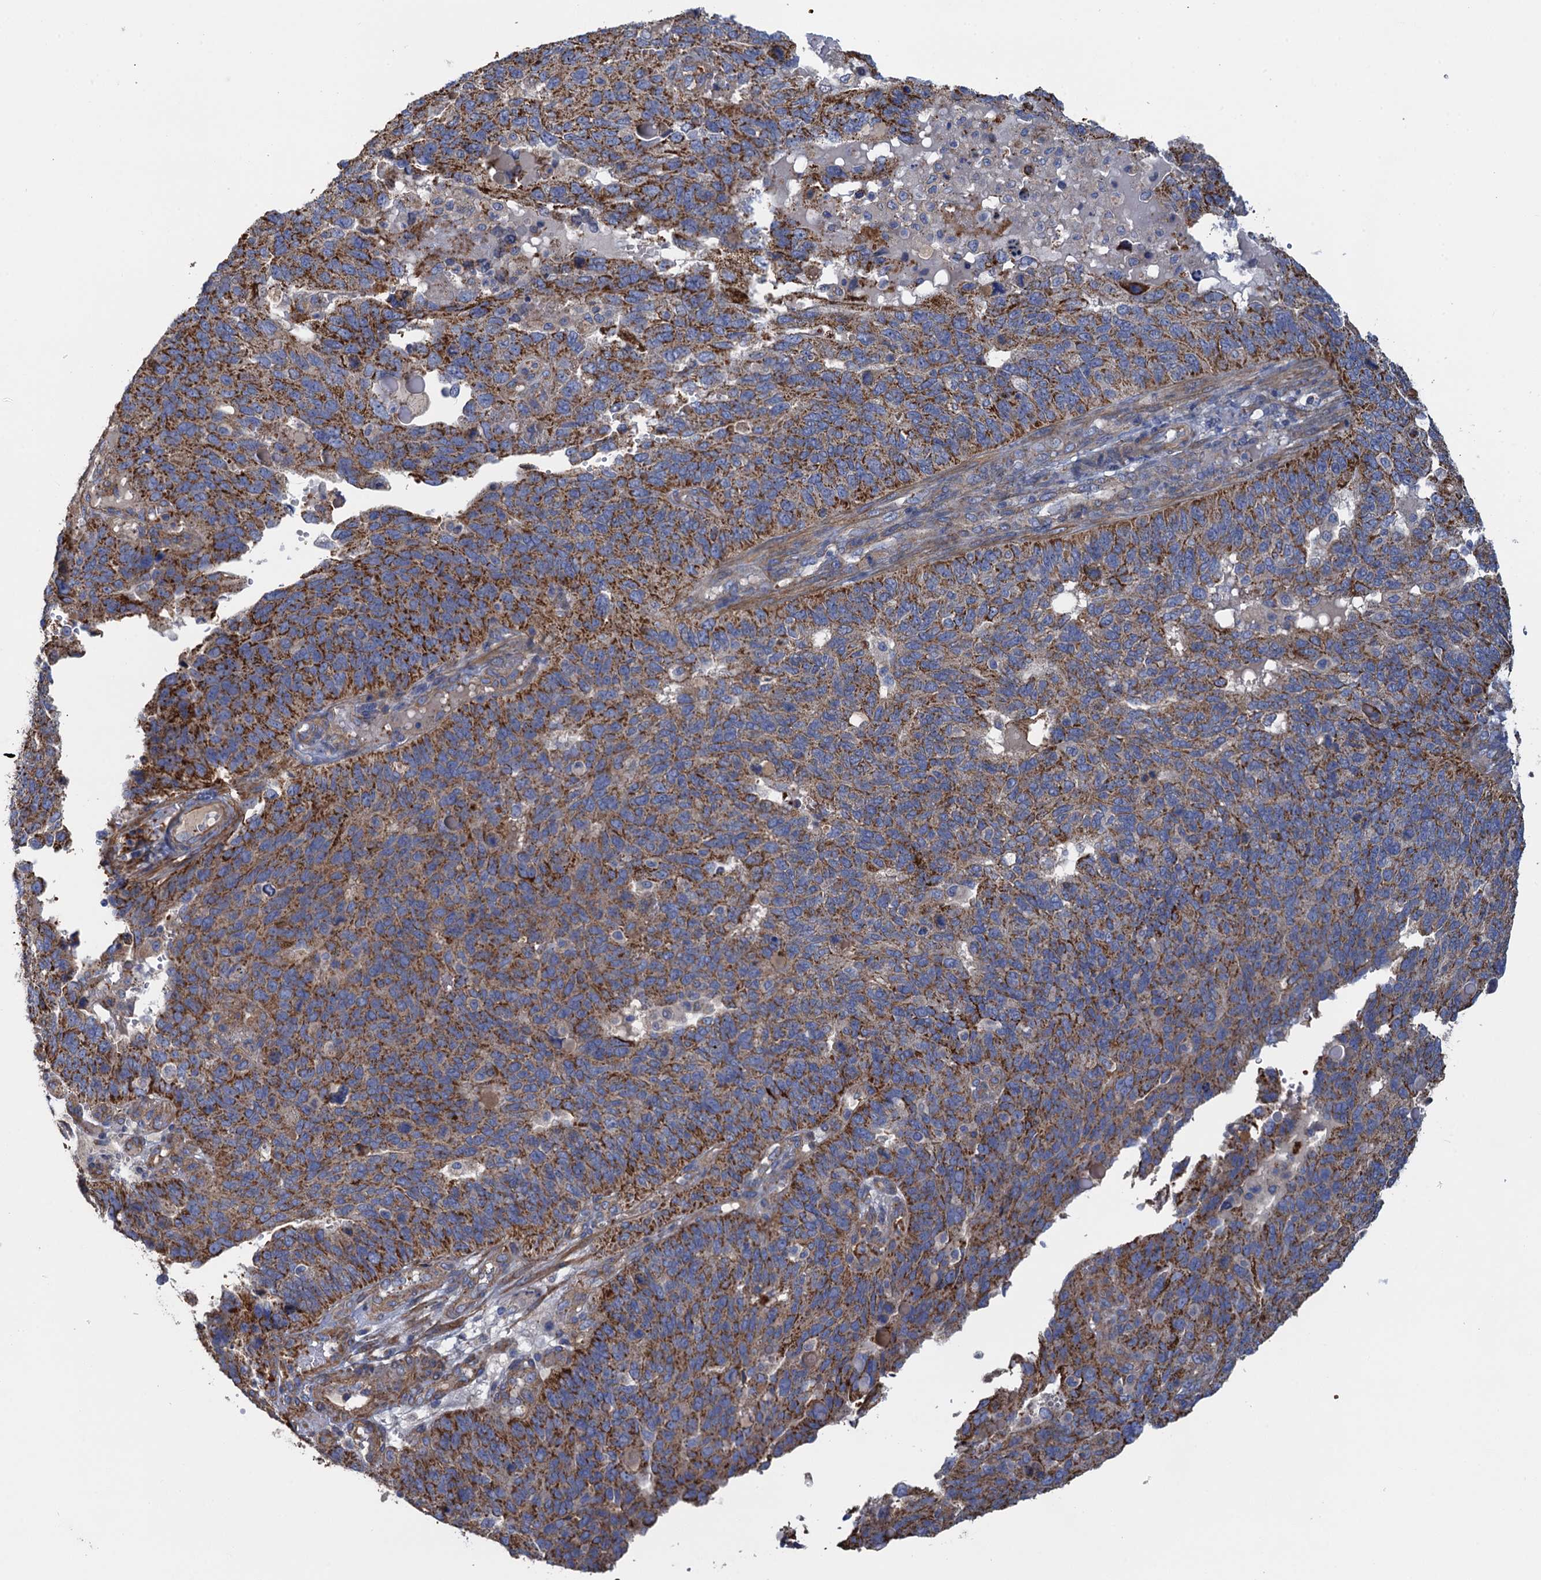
{"staining": {"intensity": "moderate", "quantity": ">75%", "location": "cytoplasmic/membranous"}, "tissue": "endometrial cancer", "cell_type": "Tumor cells", "image_type": "cancer", "snomed": [{"axis": "morphology", "description": "Adenocarcinoma, NOS"}, {"axis": "topography", "description": "Endometrium"}], "caption": "The photomicrograph reveals a brown stain indicating the presence of a protein in the cytoplasmic/membranous of tumor cells in endometrial cancer (adenocarcinoma).", "gene": "GCSH", "patient": {"sex": "female", "age": 66}}